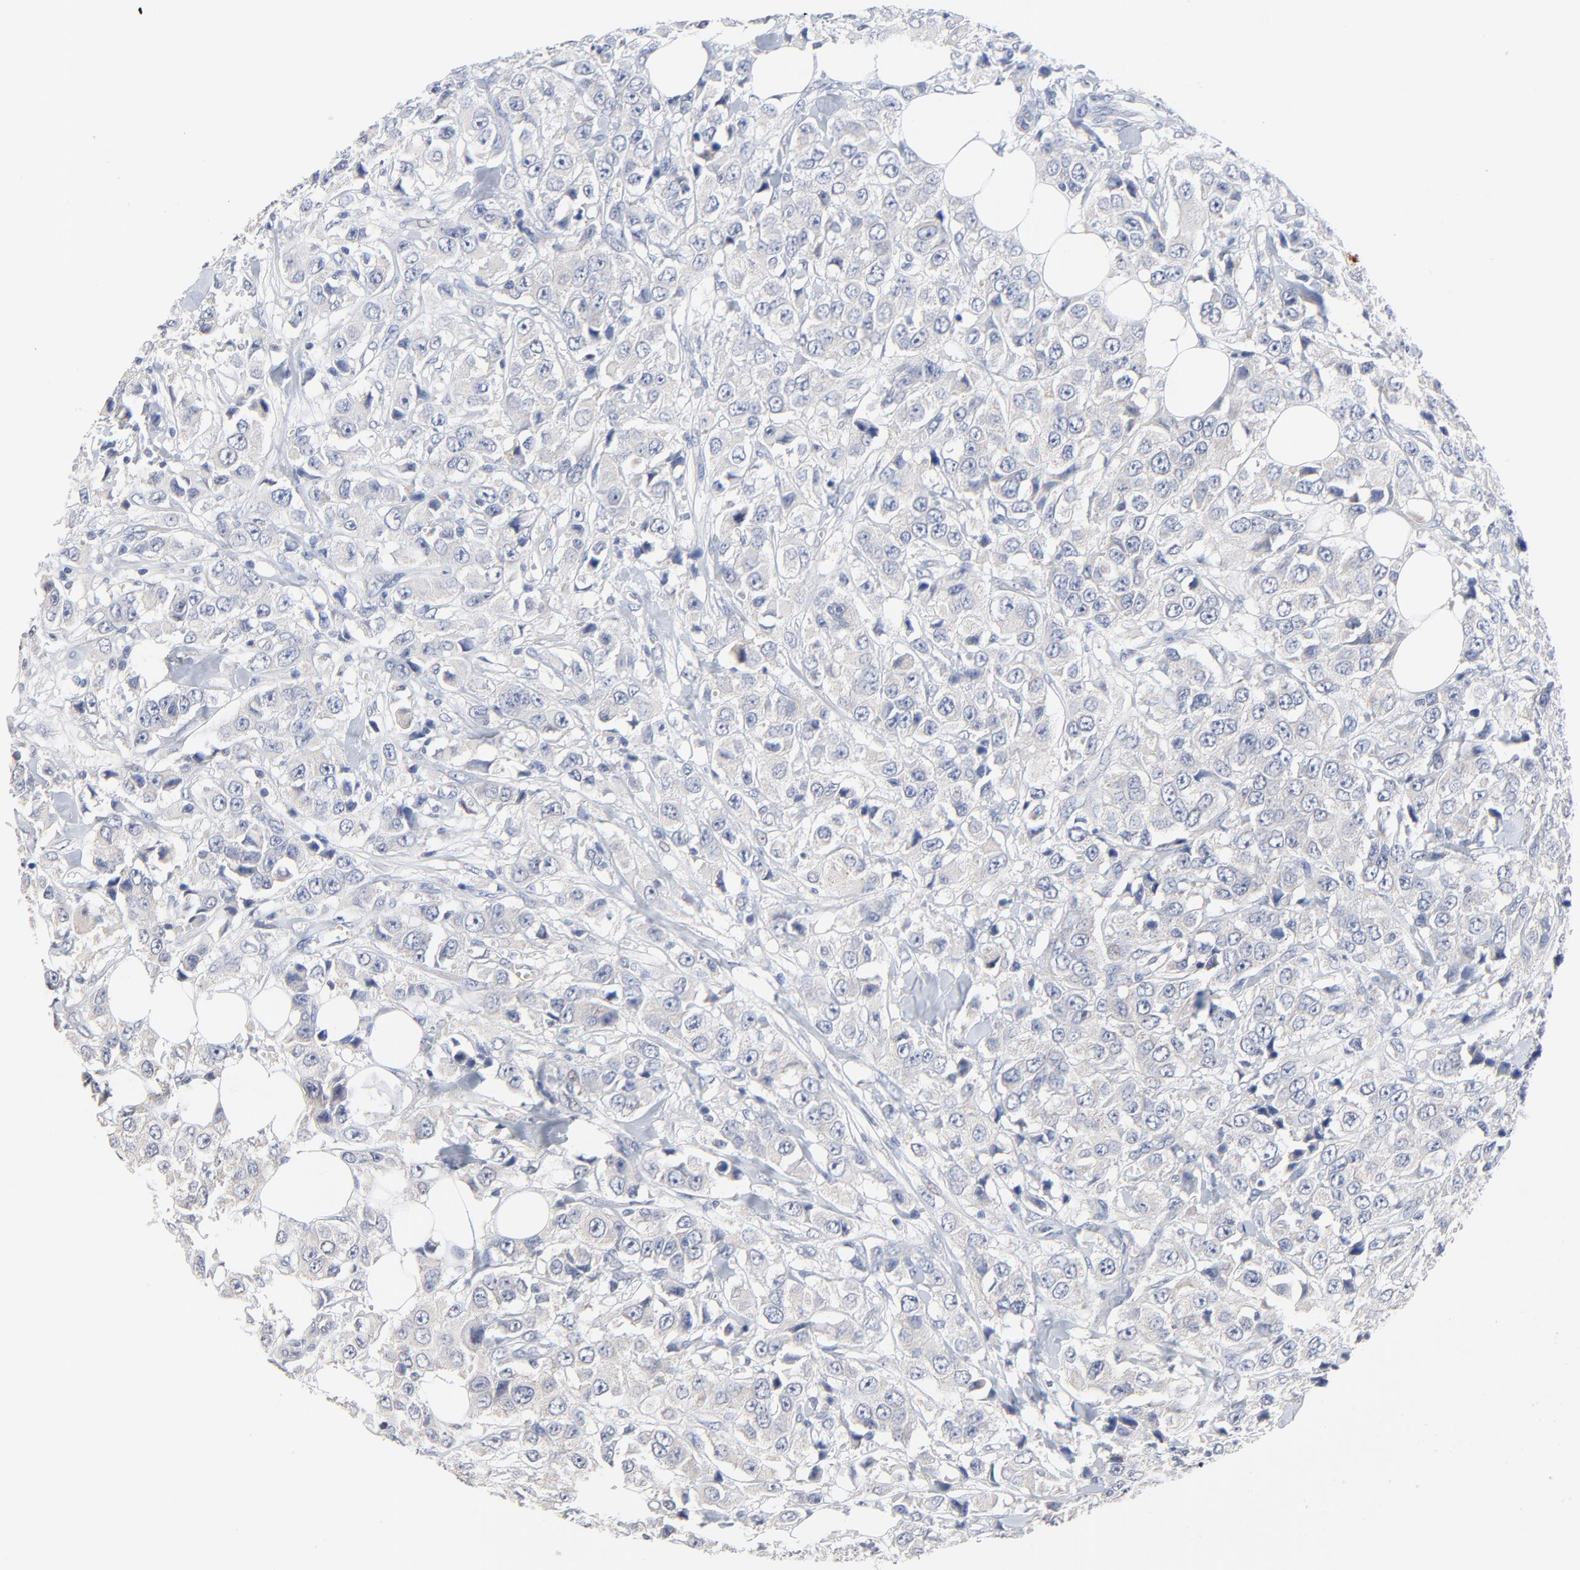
{"staining": {"intensity": "negative", "quantity": "none", "location": "none"}, "tissue": "breast cancer", "cell_type": "Tumor cells", "image_type": "cancer", "snomed": [{"axis": "morphology", "description": "Duct carcinoma"}, {"axis": "topography", "description": "Breast"}], "caption": "Tumor cells show no significant expression in breast intraductal carcinoma.", "gene": "FBXL5", "patient": {"sex": "female", "age": 58}}